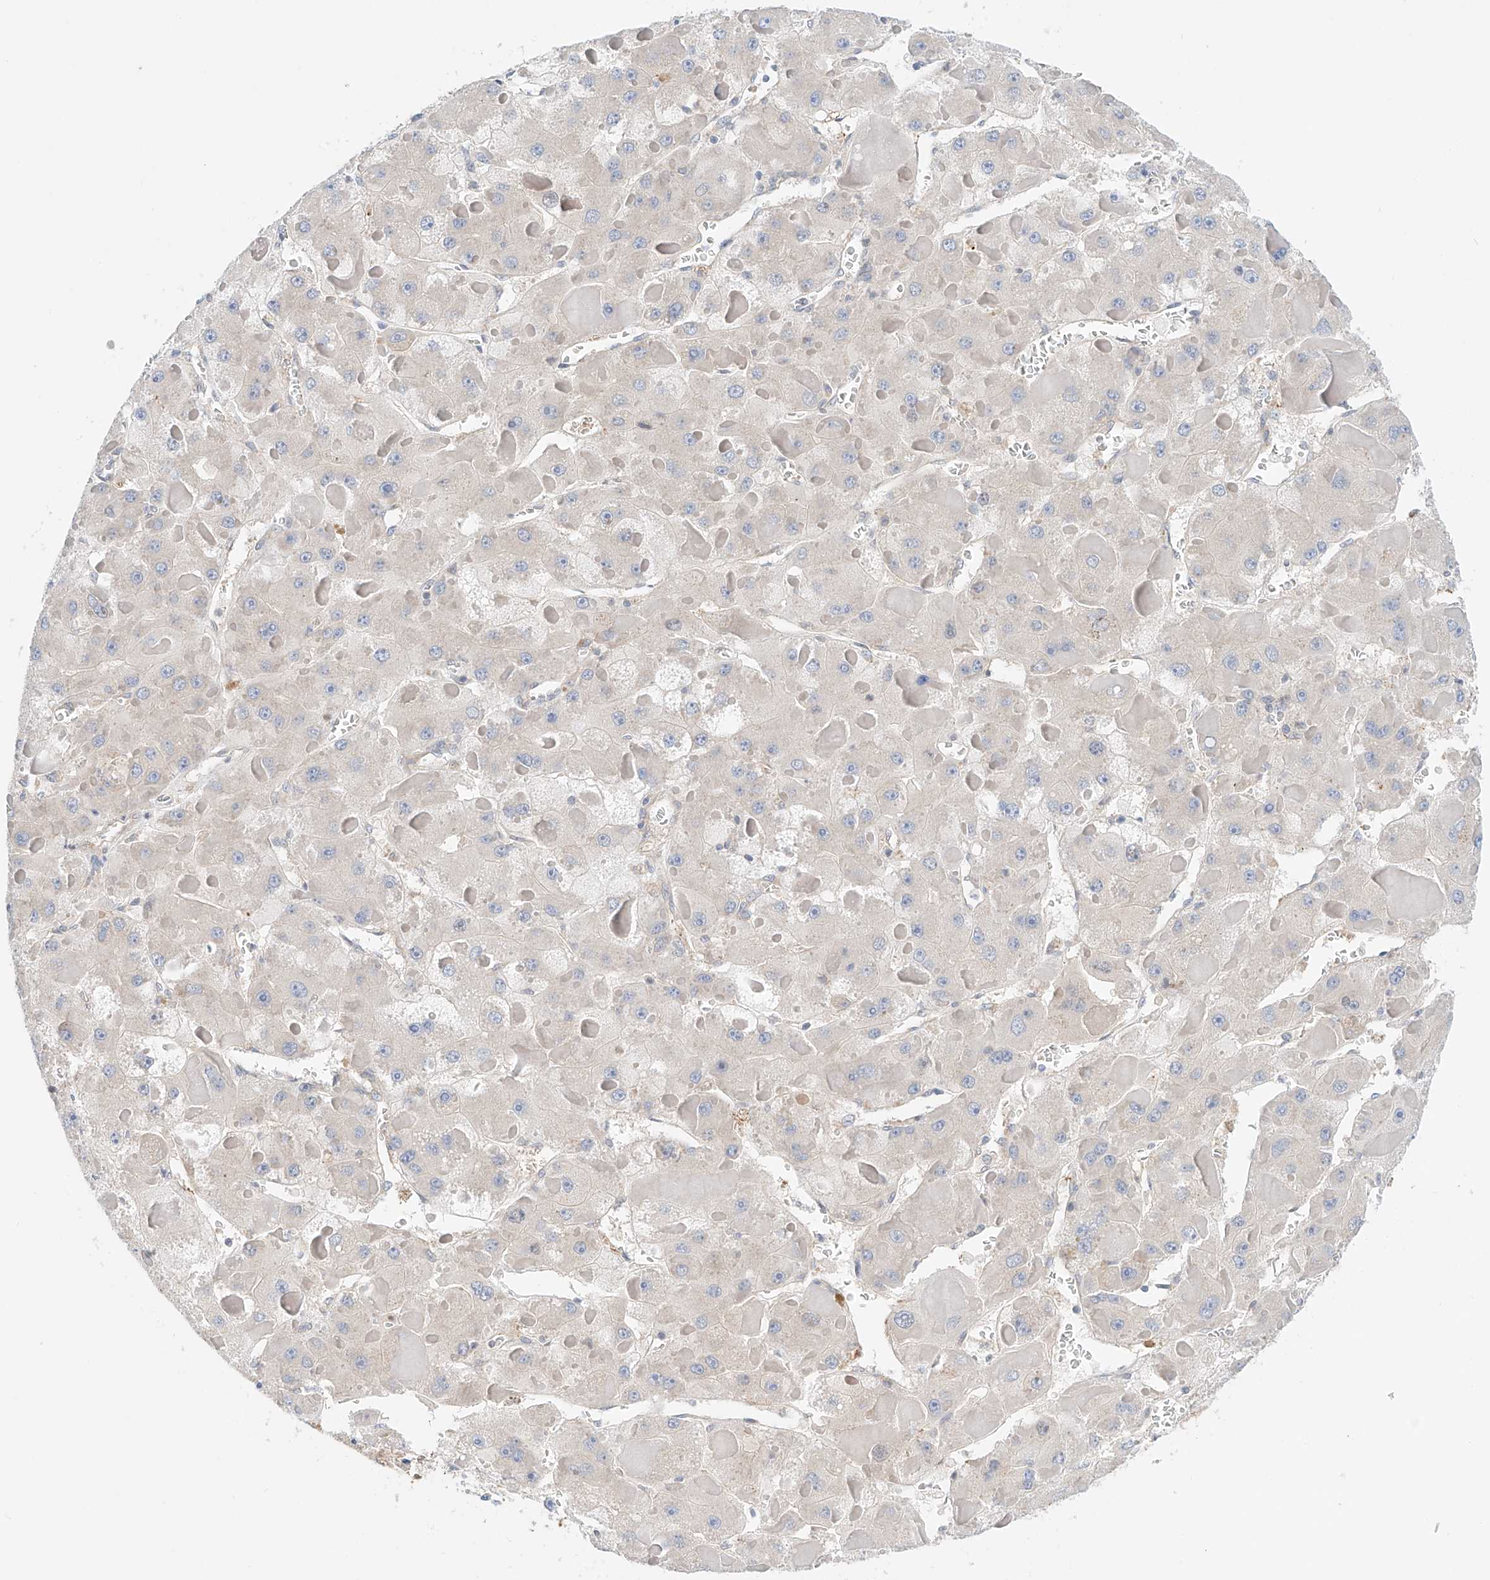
{"staining": {"intensity": "negative", "quantity": "none", "location": "none"}, "tissue": "liver cancer", "cell_type": "Tumor cells", "image_type": "cancer", "snomed": [{"axis": "morphology", "description": "Carcinoma, Hepatocellular, NOS"}, {"axis": "topography", "description": "Liver"}], "caption": "An immunohistochemistry micrograph of liver hepatocellular carcinoma is shown. There is no staining in tumor cells of liver hepatocellular carcinoma. (Brightfield microscopy of DAB immunohistochemistry at high magnification).", "gene": "PGGT1B", "patient": {"sex": "female", "age": 73}}